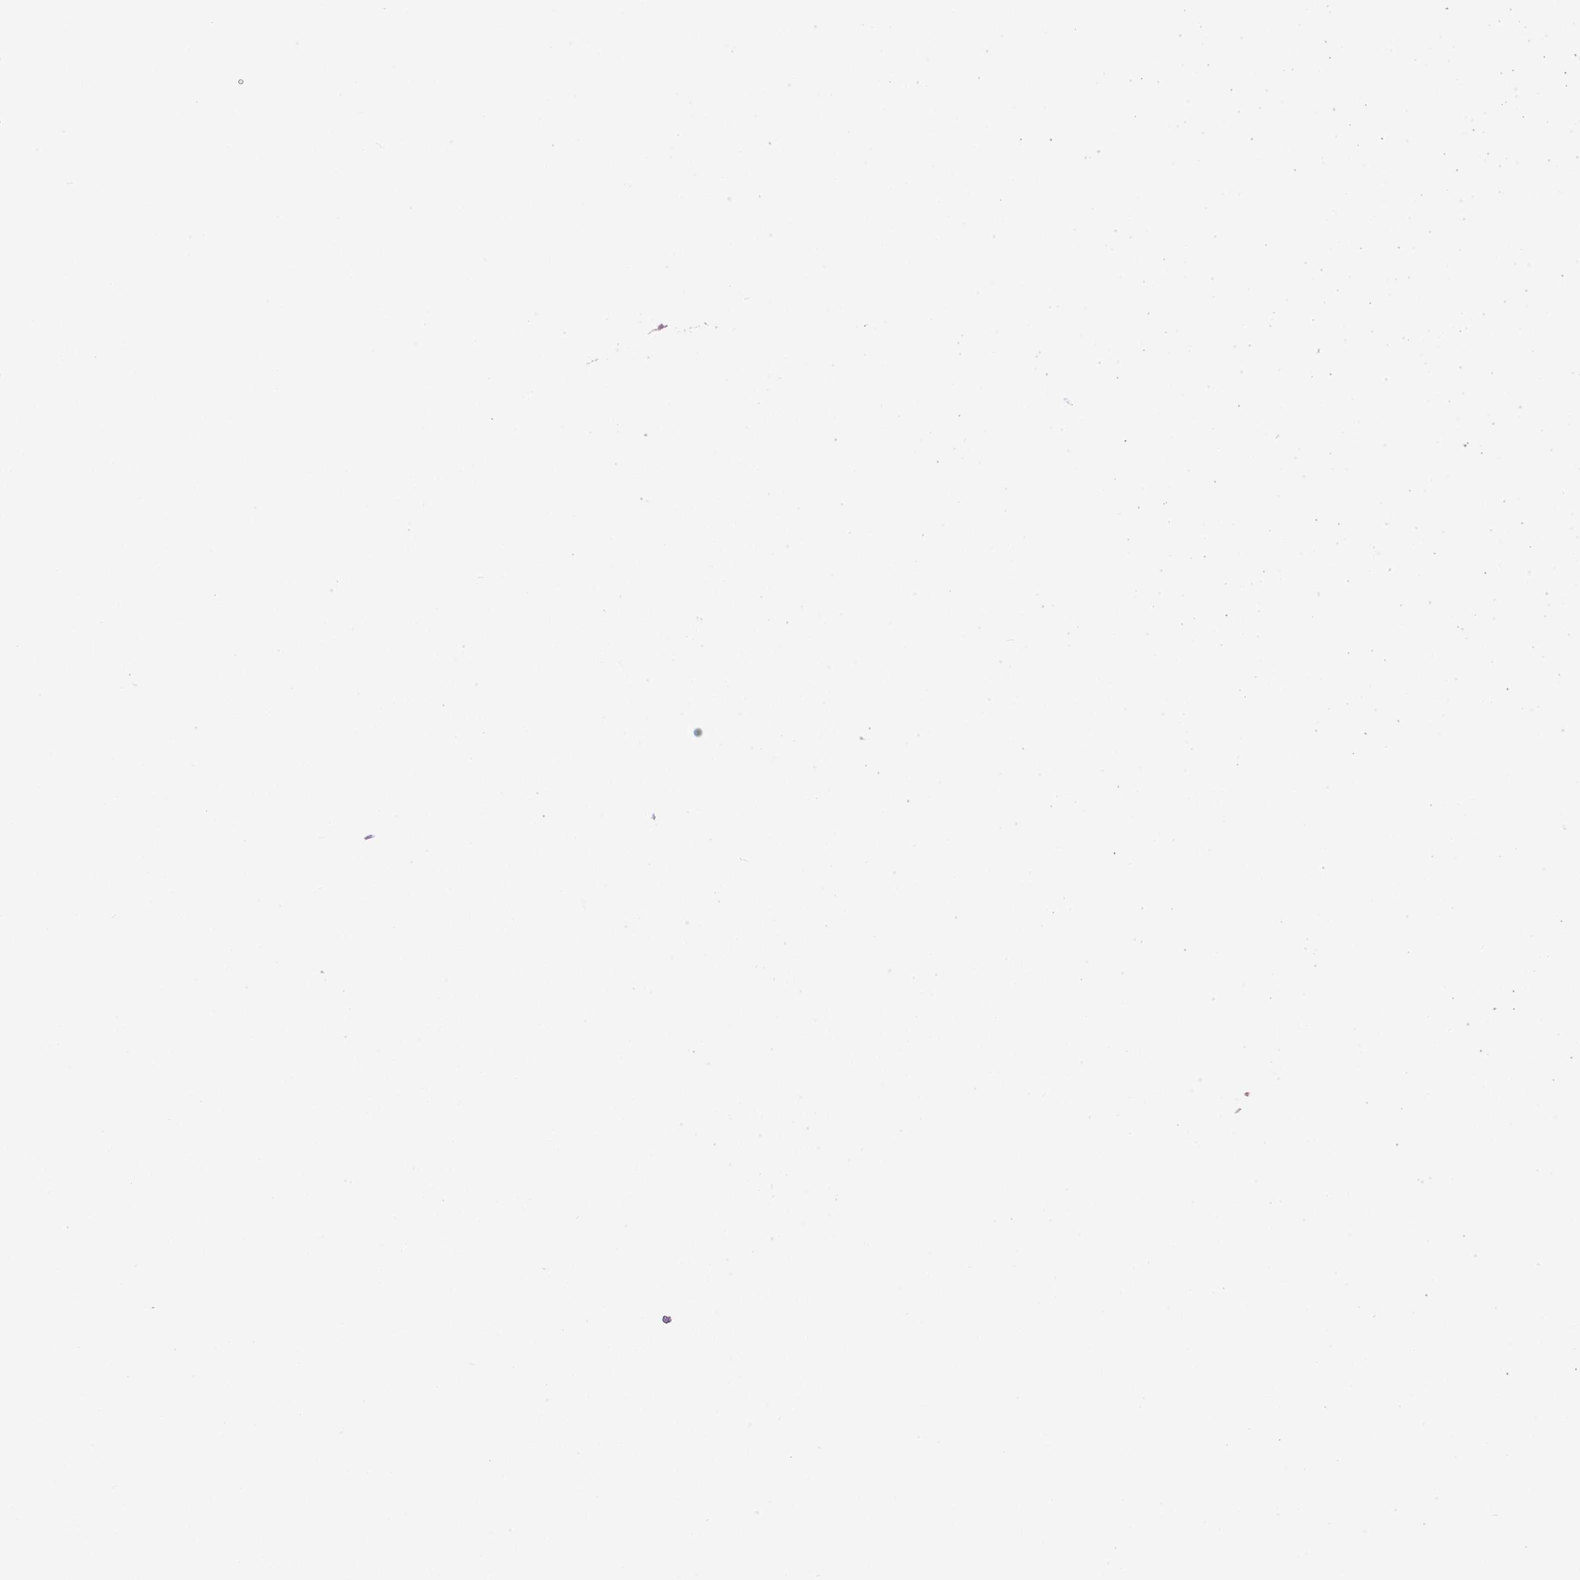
{"staining": {"intensity": "weak", "quantity": "<25%", "location": "cytoplasmic/membranous"}, "tissue": "rectum", "cell_type": "Glandular cells", "image_type": "normal", "snomed": [{"axis": "morphology", "description": "Normal tissue, NOS"}, {"axis": "topography", "description": "Rectum"}, {"axis": "topography", "description": "Peripheral nerve tissue"}], "caption": "DAB immunohistochemical staining of benign human rectum displays no significant positivity in glandular cells. (IHC, brightfield microscopy, high magnification).", "gene": "MKI67", "patient": {"sex": "female", "age": 69}}